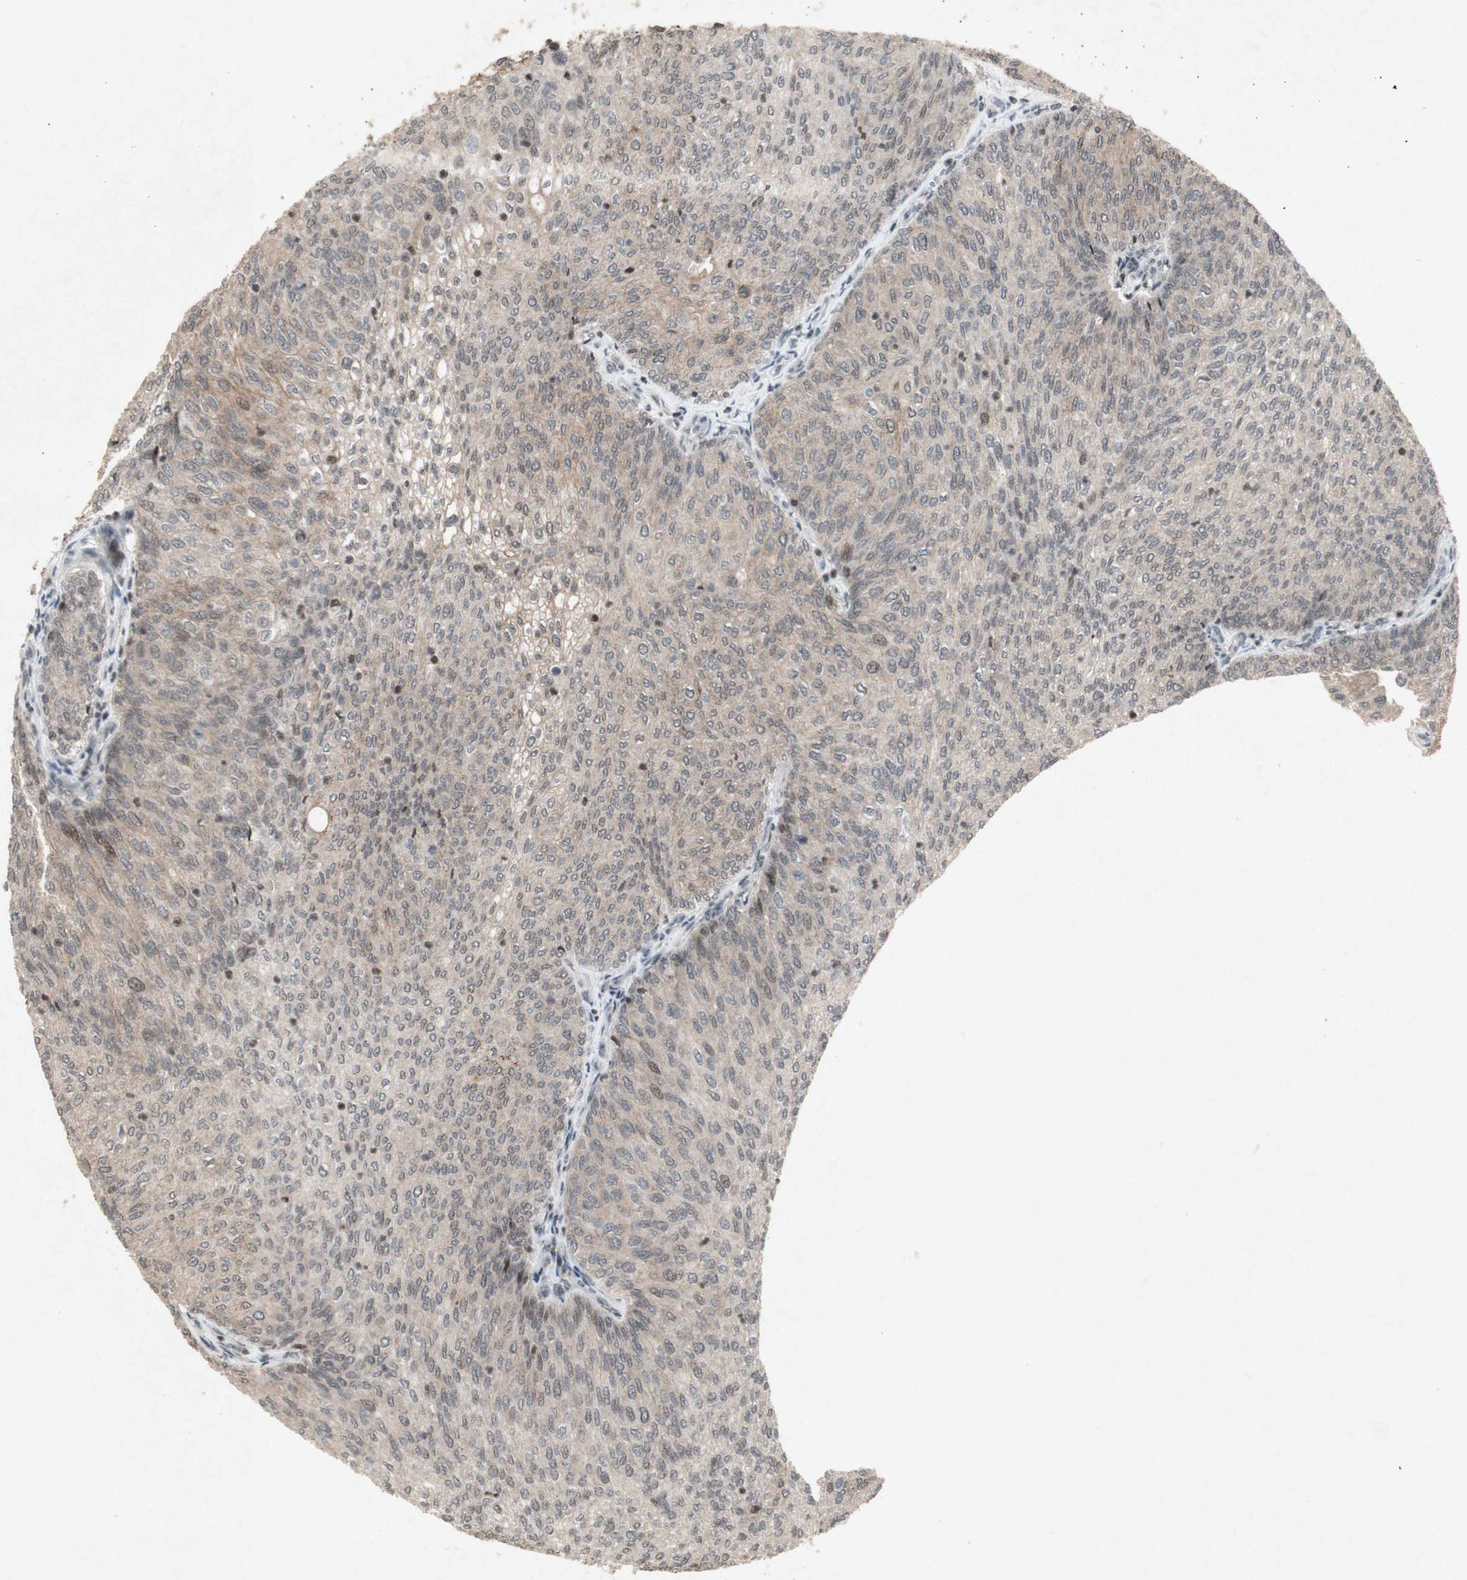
{"staining": {"intensity": "weak", "quantity": ">75%", "location": "cytoplasmic/membranous"}, "tissue": "urothelial cancer", "cell_type": "Tumor cells", "image_type": "cancer", "snomed": [{"axis": "morphology", "description": "Urothelial carcinoma, Low grade"}, {"axis": "topography", "description": "Urinary bladder"}], "caption": "The photomicrograph exhibits immunohistochemical staining of urothelial cancer. There is weak cytoplasmic/membranous positivity is appreciated in about >75% of tumor cells. (brown staining indicates protein expression, while blue staining denotes nuclei).", "gene": "PLXNA1", "patient": {"sex": "female", "age": 79}}